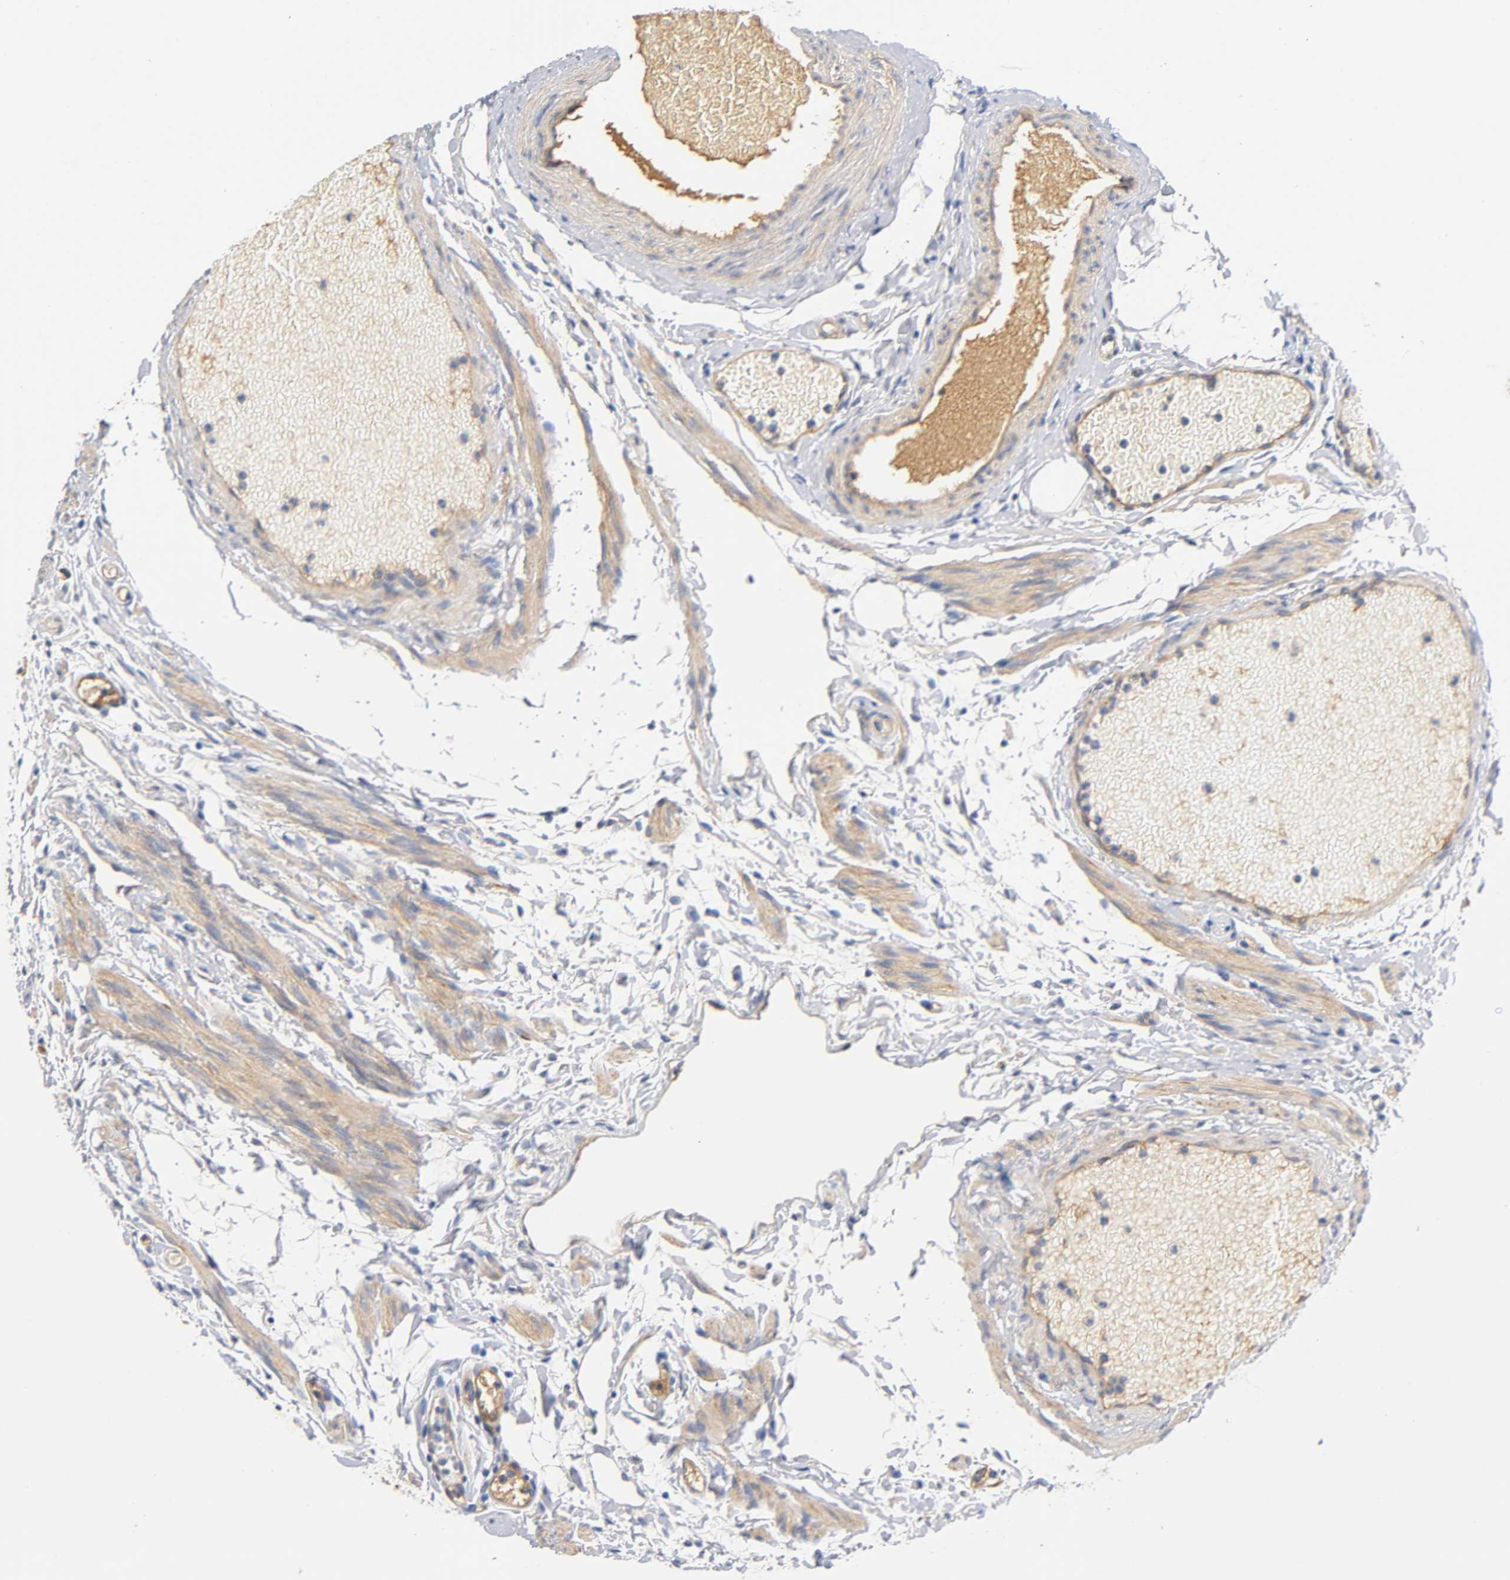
{"staining": {"intensity": "moderate", "quantity": ">75%", "location": "cytoplasmic/membranous"}, "tissue": "fallopian tube", "cell_type": "Glandular cells", "image_type": "normal", "snomed": [{"axis": "morphology", "description": "Normal tissue, NOS"}, {"axis": "morphology", "description": "Dermoid, NOS"}, {"axis": "topography", "description": "Fallopian tube"}], "caption": "A high-resolution histopathology image shows immunohistochemistry staining of unremarkable fallopian tube, which displays moderate cytoplasmic/membranous expression in about >75% of glandular cells.", "gene": "TNC", "patient": {"sex": "female", "age": 33}}